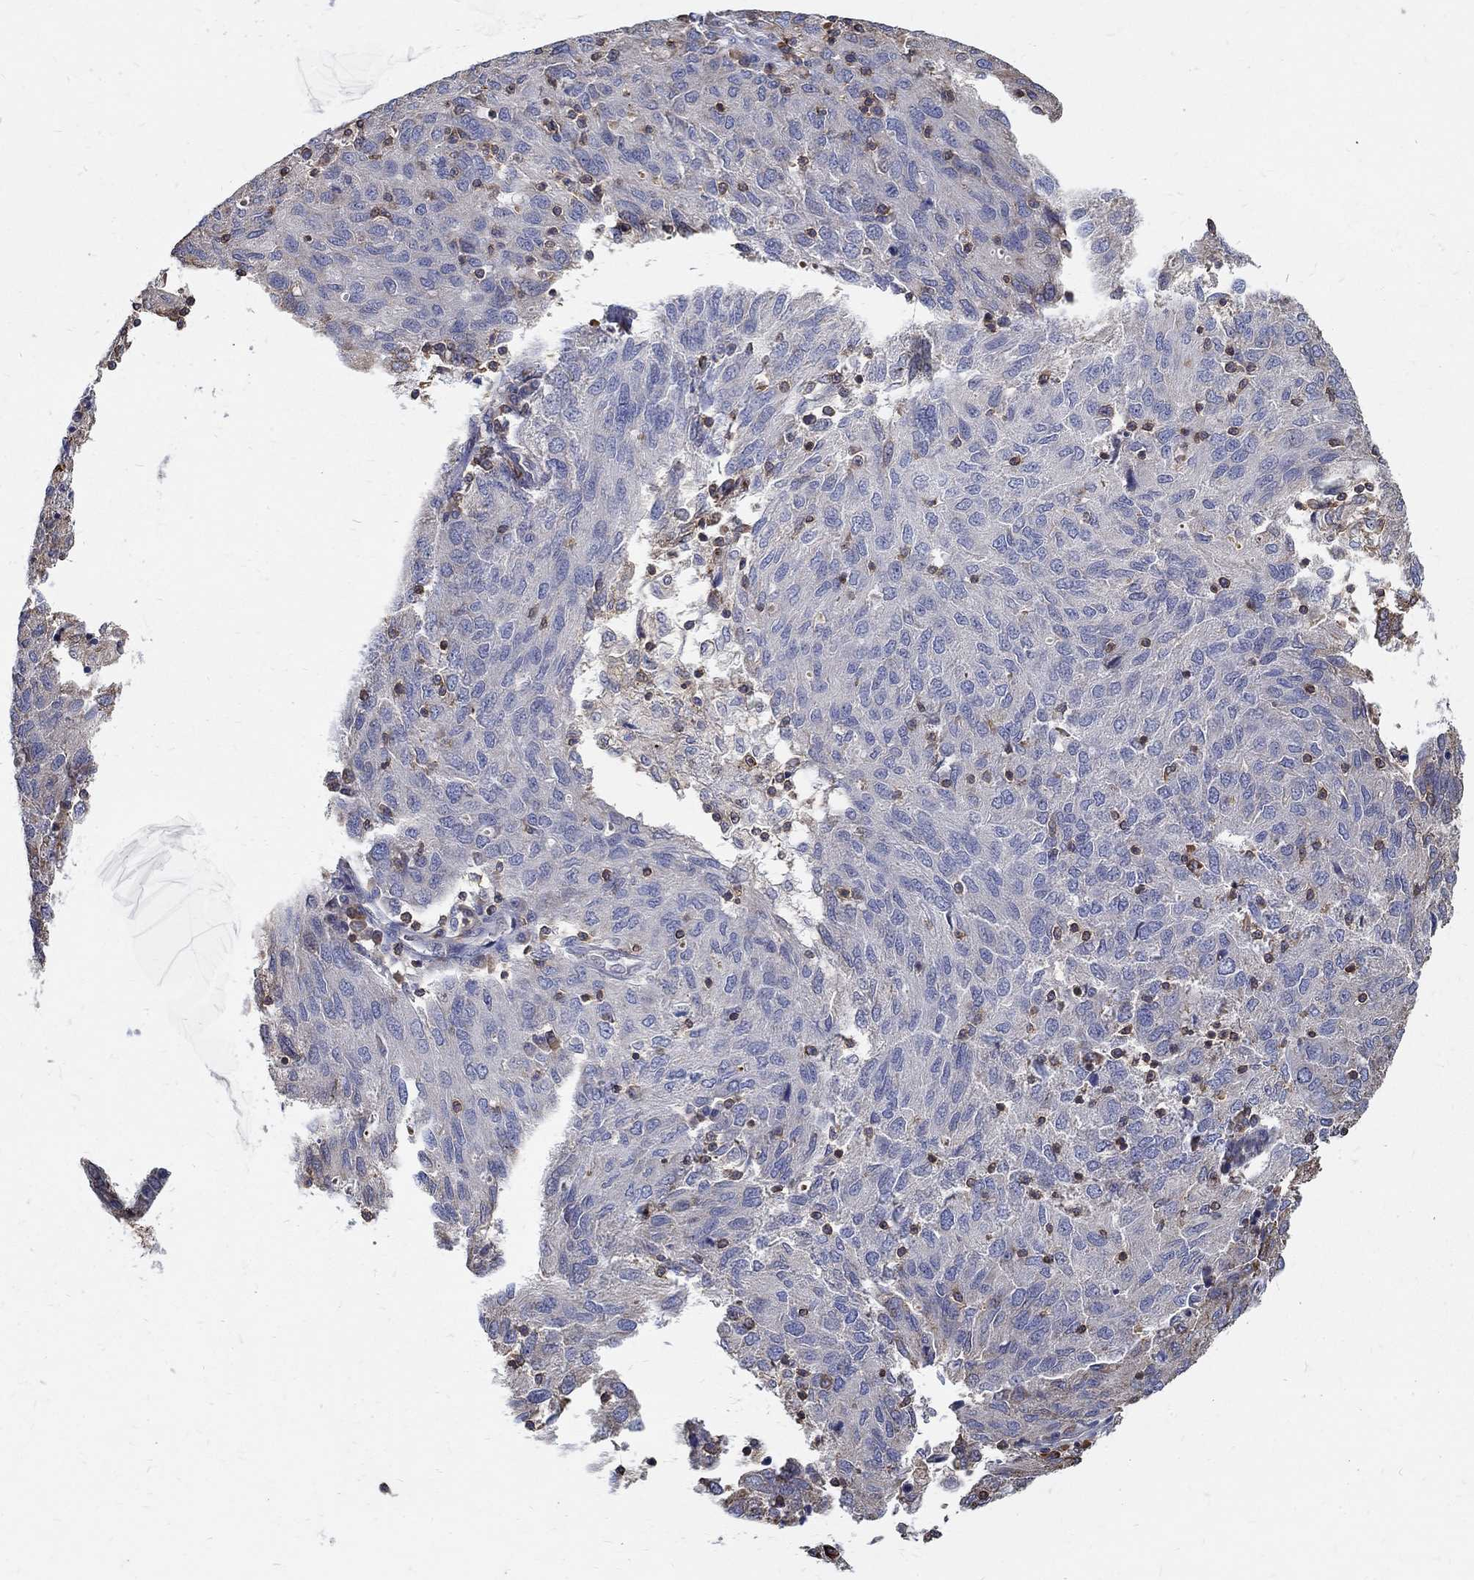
{"staining": {"intensity": "negative", "quantity": "none", "location": "none"}, "tissue": "ovarian cancer", "cell_type": "Tumor cells", "image_type": "cancer", "snomed": [{"axis": "morphology", "description": "Carcinoma, endometroid"}, {"axis": "topography", "description": "Ovary"}], "caption": "There is no significant positivity in tumor cells of ovarian cancer. (DAB immunohistochemistry (IHC), high magnification).", "gene": "AGAP2", "patient": {"sex": "female", "age": 50}}